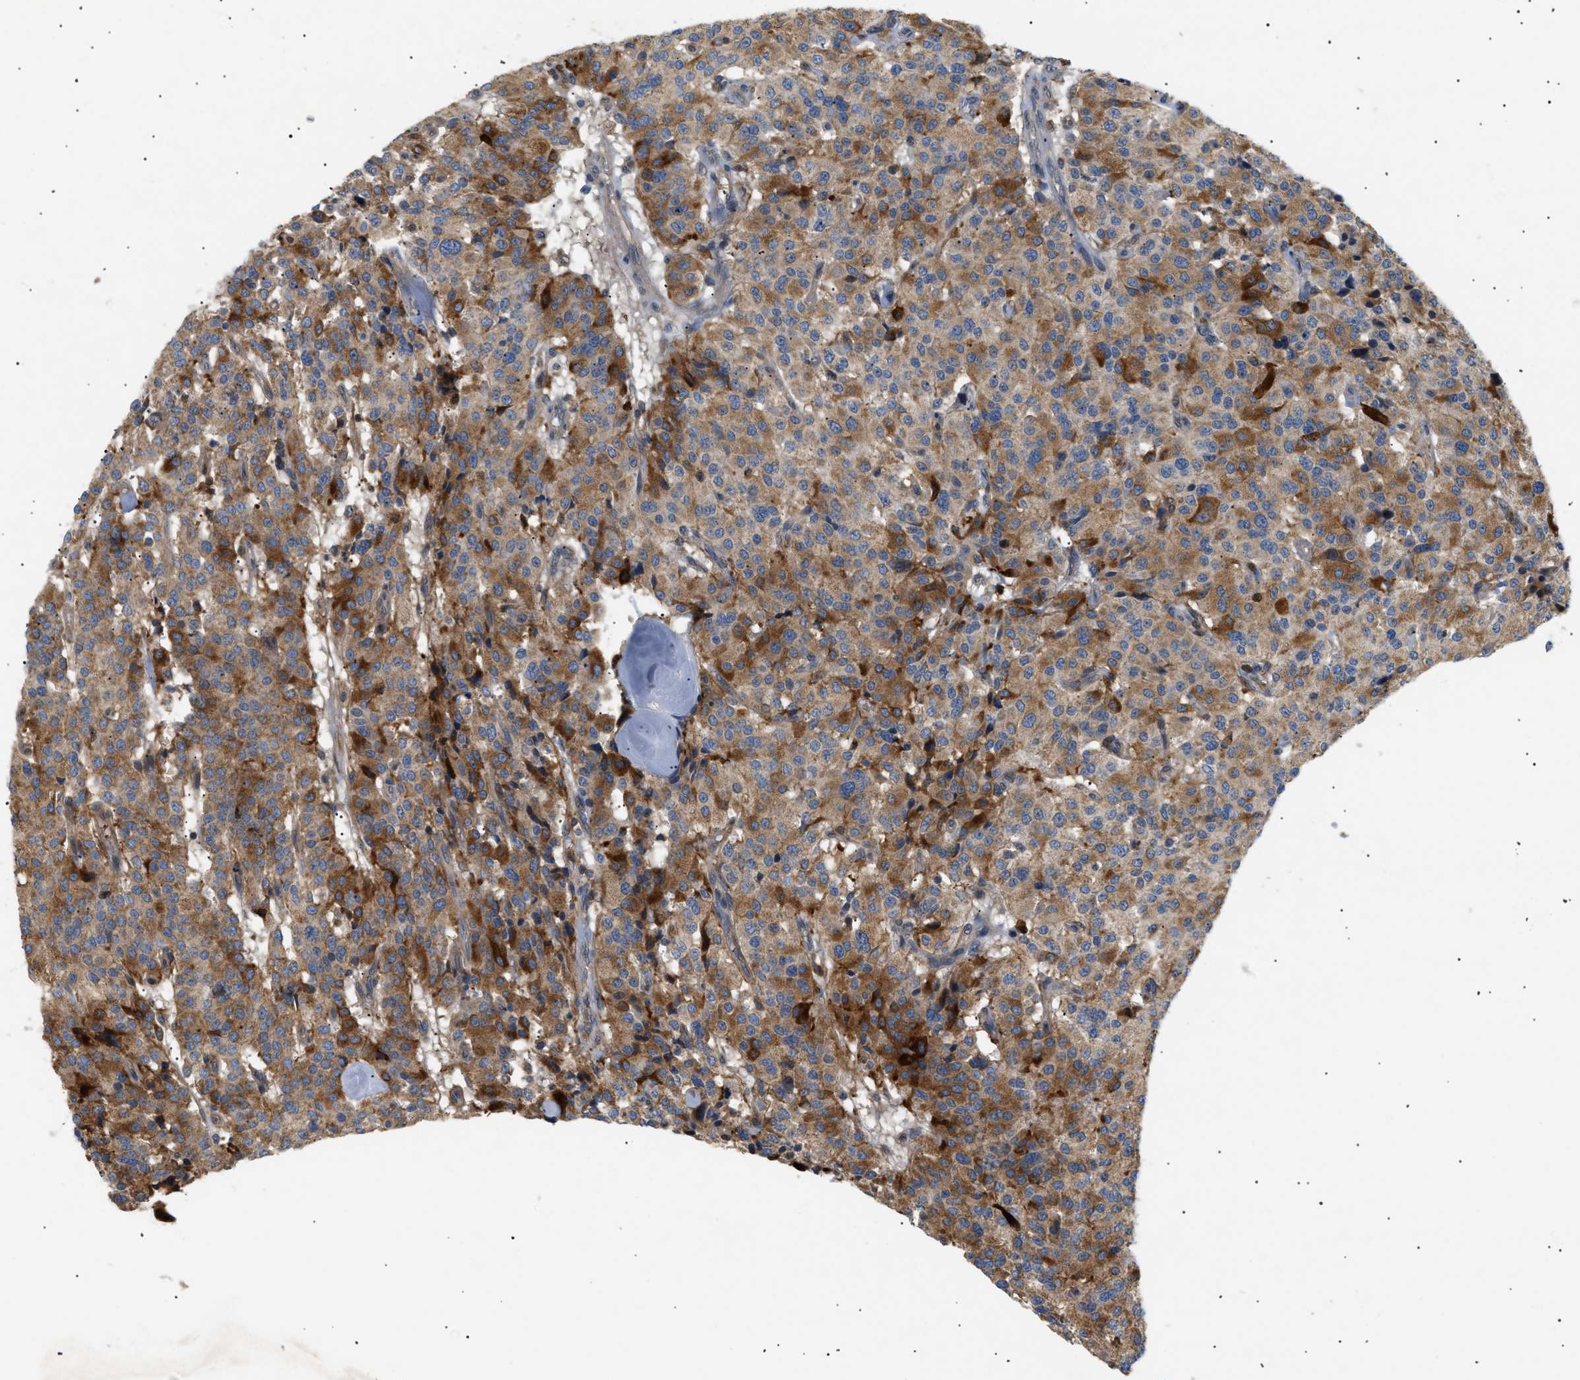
{"staining": {"intensity": "moderate", "quantity": ">75%", "location": "cytoplasmic/membranous"}, "tissue": "carcinoid", "cell_type": "Tumor cells", "image_type": "cancer", "snomed": [{"axis": "morphology", "description": "Carcinoid, malignant, NOS"}, {"axis": "topography", "description": "Lung"}], "caption": "Protein staining displays moderate cytoplasmic/membranous staining in approximately >75% of tumor cells in carcinoid (malignant). (Stains: DAB in brown, nuclei in blue, Microscopy: brightfield microscopy at high magnification).", "gene": "FARS2", "patient": {"sex": "male", "age": 30}}